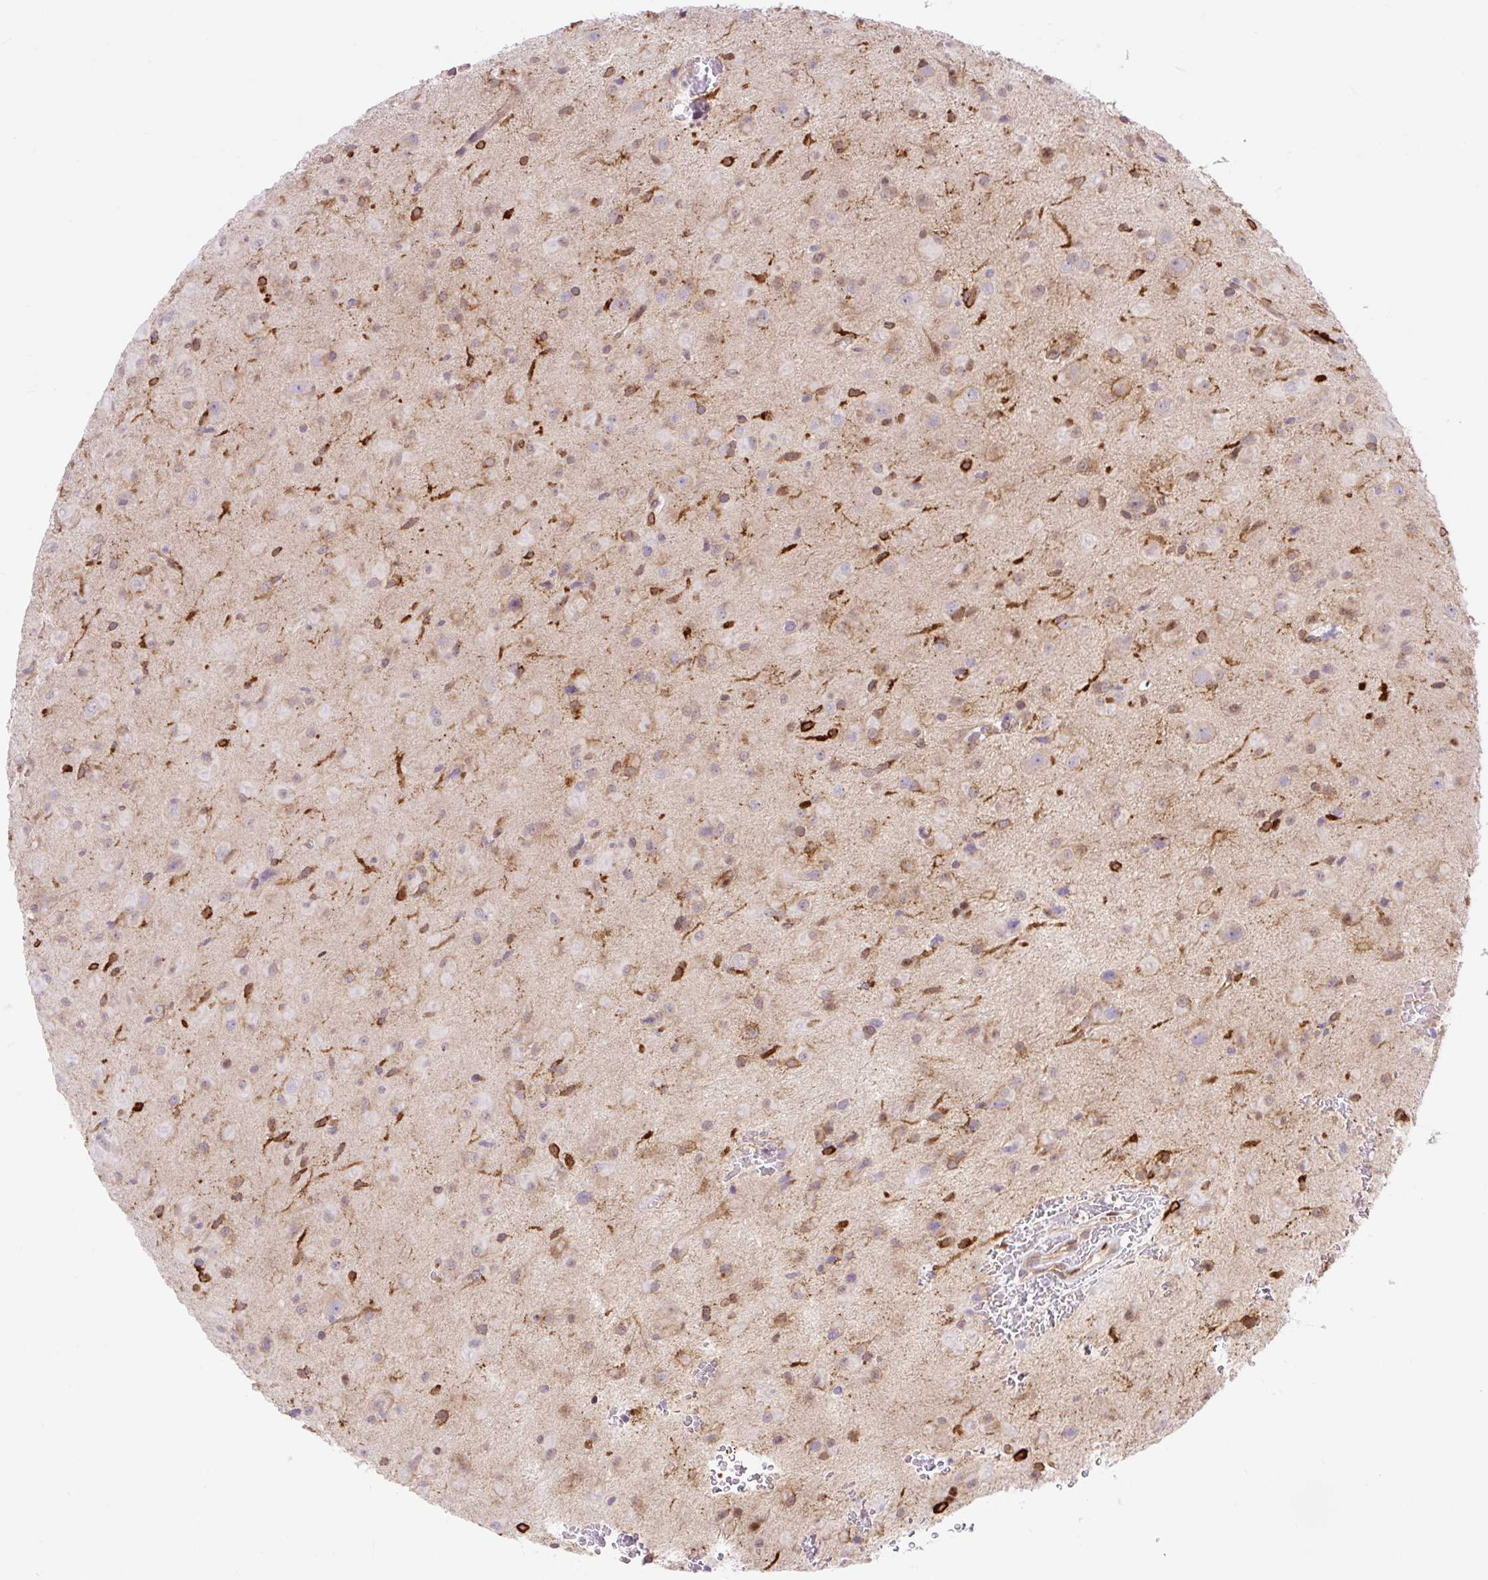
{"staining": {"intensity": "moderate", "quantity": "<25%", "location": "cytoplasmic/membranous"}, "tissue": "glioma", "cell_type": "Tumor cells", "image_type": "cancer", "snomed": [{"axis": "morphology", "description": "Glioma, malignant, Low grade"}, {"axis": "topography", "description": "Brain"}], "caption": "DAB immunohistochemical staining of glioma displays moderate cytoplasmic/membranous protein staining in approximately <25% of tumor cells. Nuclei are stained in blue.", "gene": "HIP1R", "patient": {"sex": "male", "age": 58}}